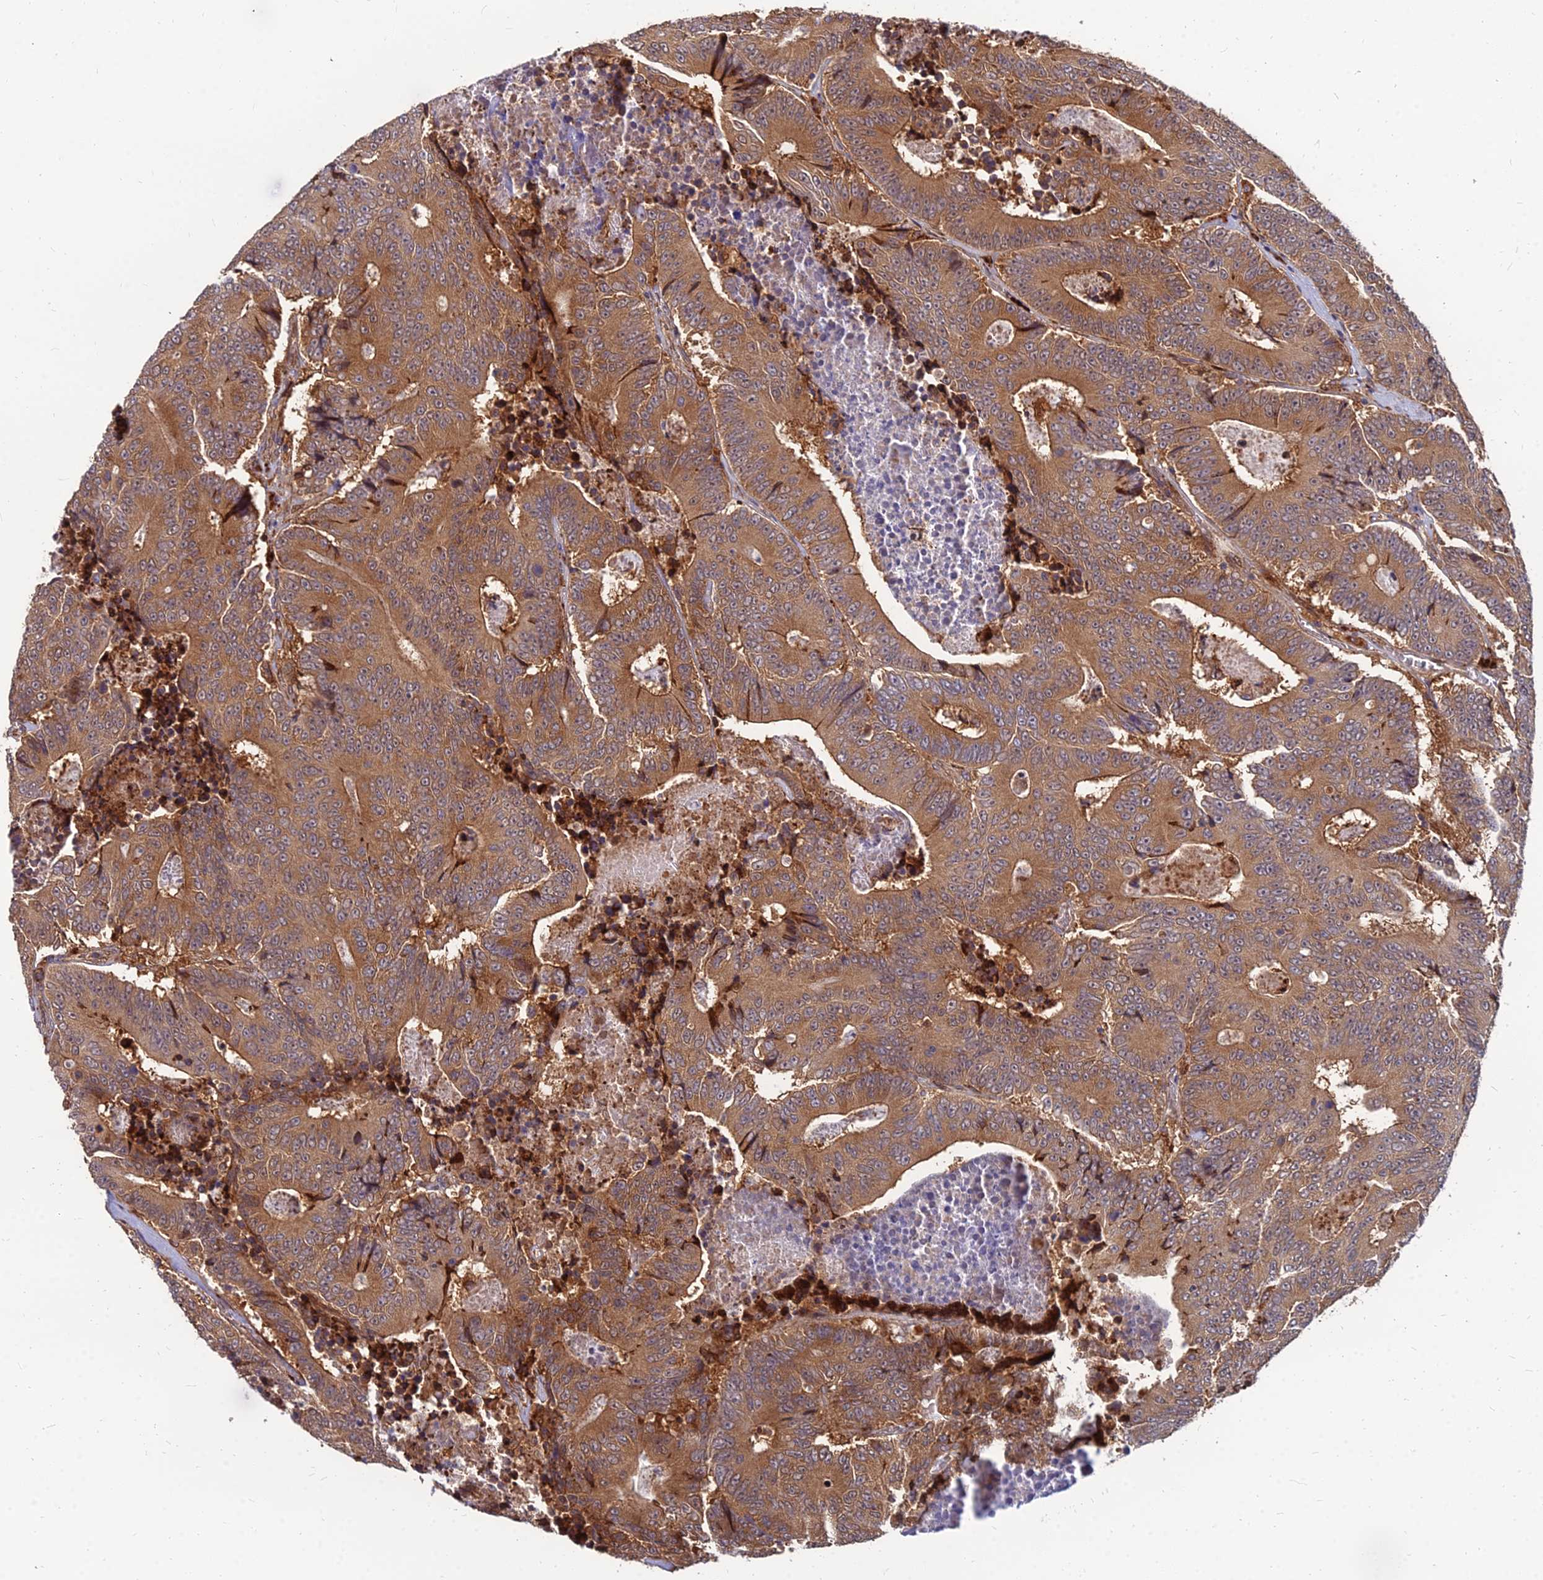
{"staining": {"intensity": "moderate", "quantity": ">75%", "location": "cytoplasmic/membranous"}, "tissue": "colorectal cancer", "cell_type": "Tumor cells", "image_type": "cancer", "snomed": [{"axis": "morphology", "description": "Adenocarcinoma, NOS"}, {"axis": "topography", "description": "Colon"}], "caption": "The immunohistochemical stain shows moderate cytoplasmic/membranous expression in tumor cells of adenocarcinoma (colorectal) tissue.", "gene": "CCT6B", "patient": {"sex": "male", "age": 83}}